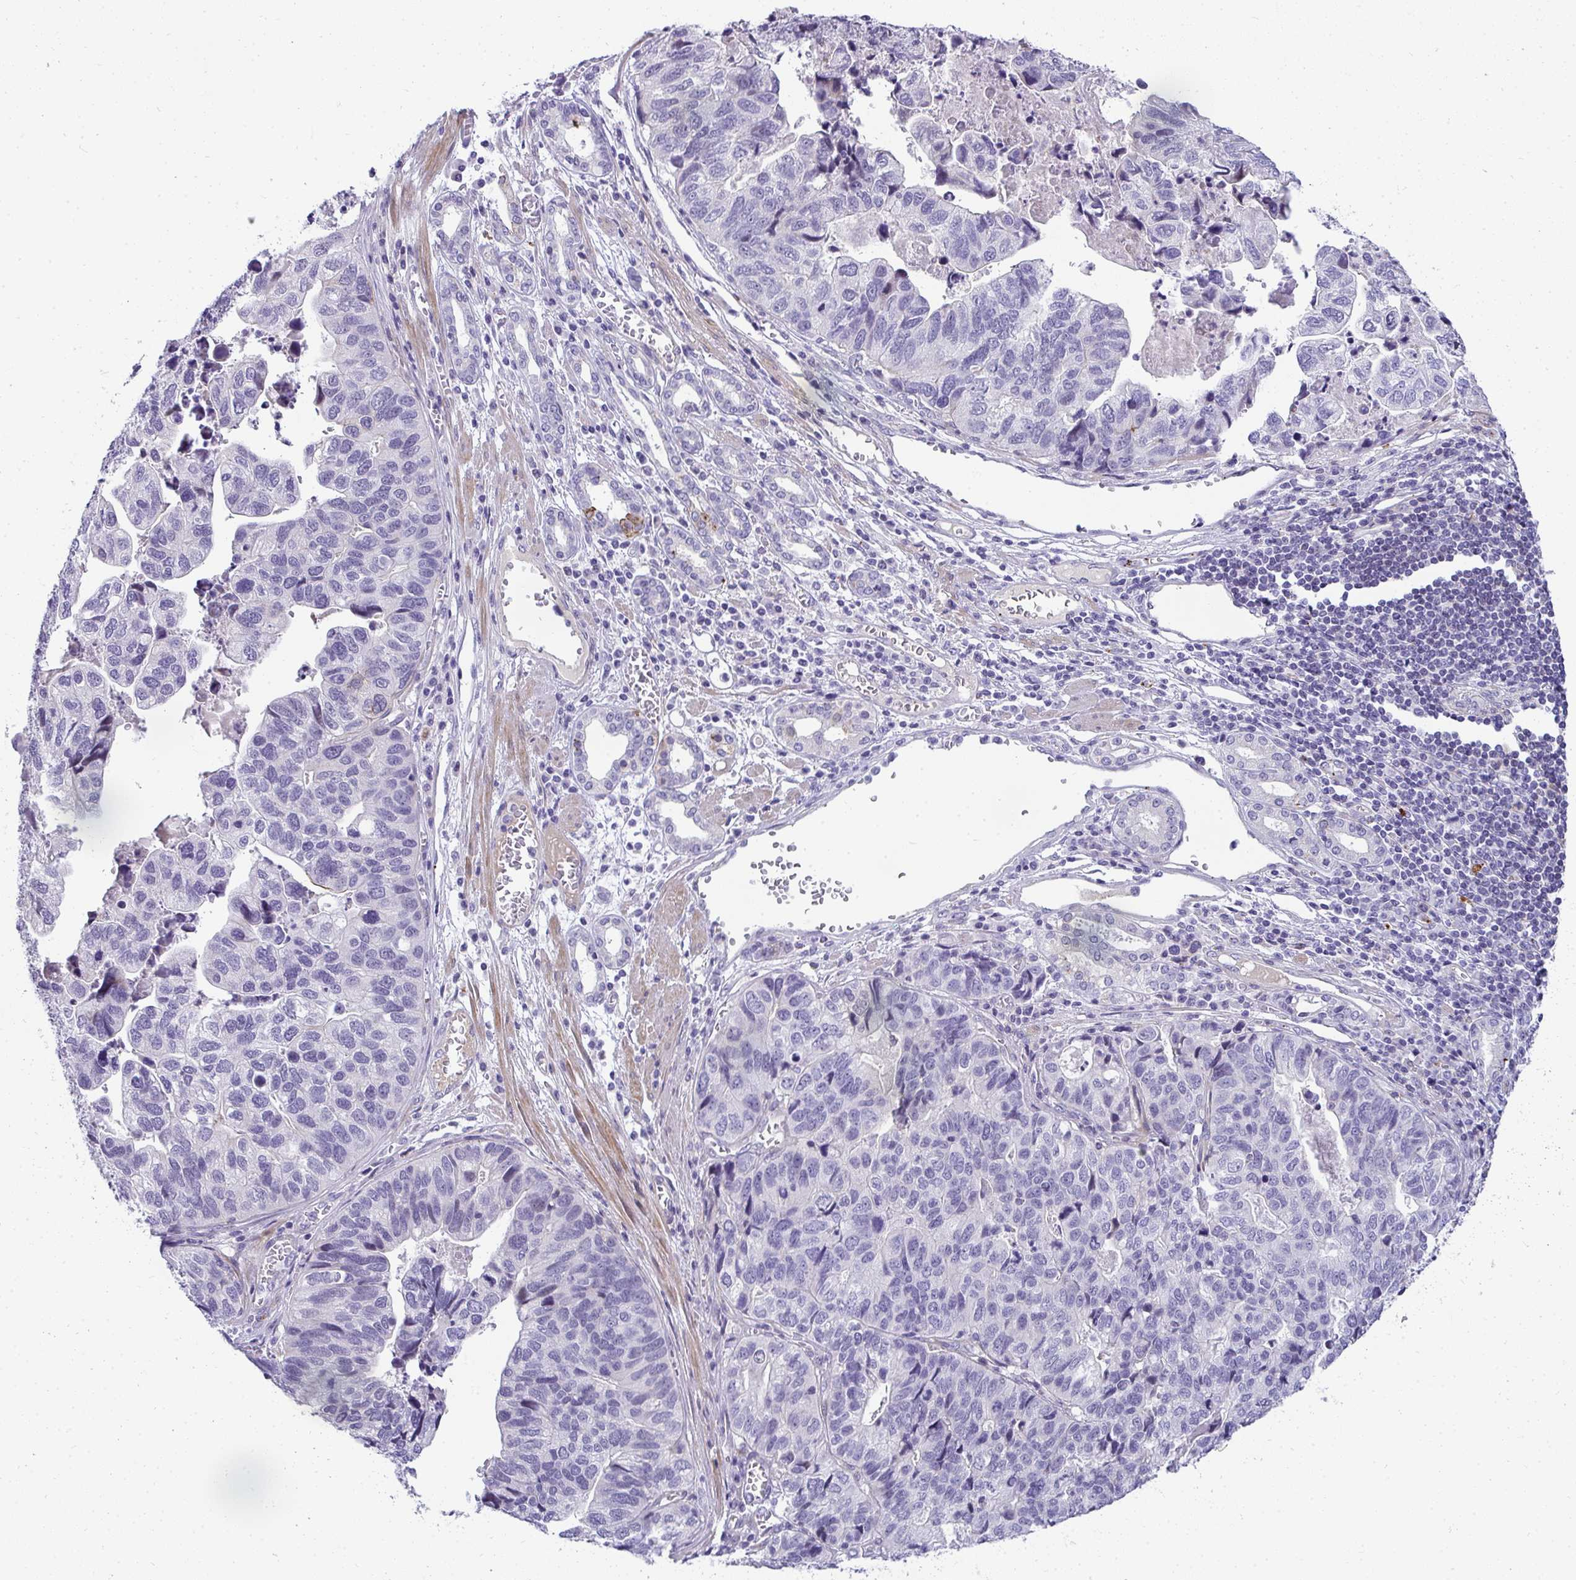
{"staining": {"intensity": "negative", "quantity": "none", "location": "none"}, "tissue": "stomach cancer", "cell_type": "Tumor cells", "image_type": "cancer", "snomed": [{"axis": "morphology", "description": "Adenocarcinoma, NOS"}, {"axis": "topography", "description": "Stomach, upper"}], "caption": "Tumor cells are negative for brown protein staining in stomach cancer.", "gene": "AK5", "patient": {"sex": "female", "age": 67}}